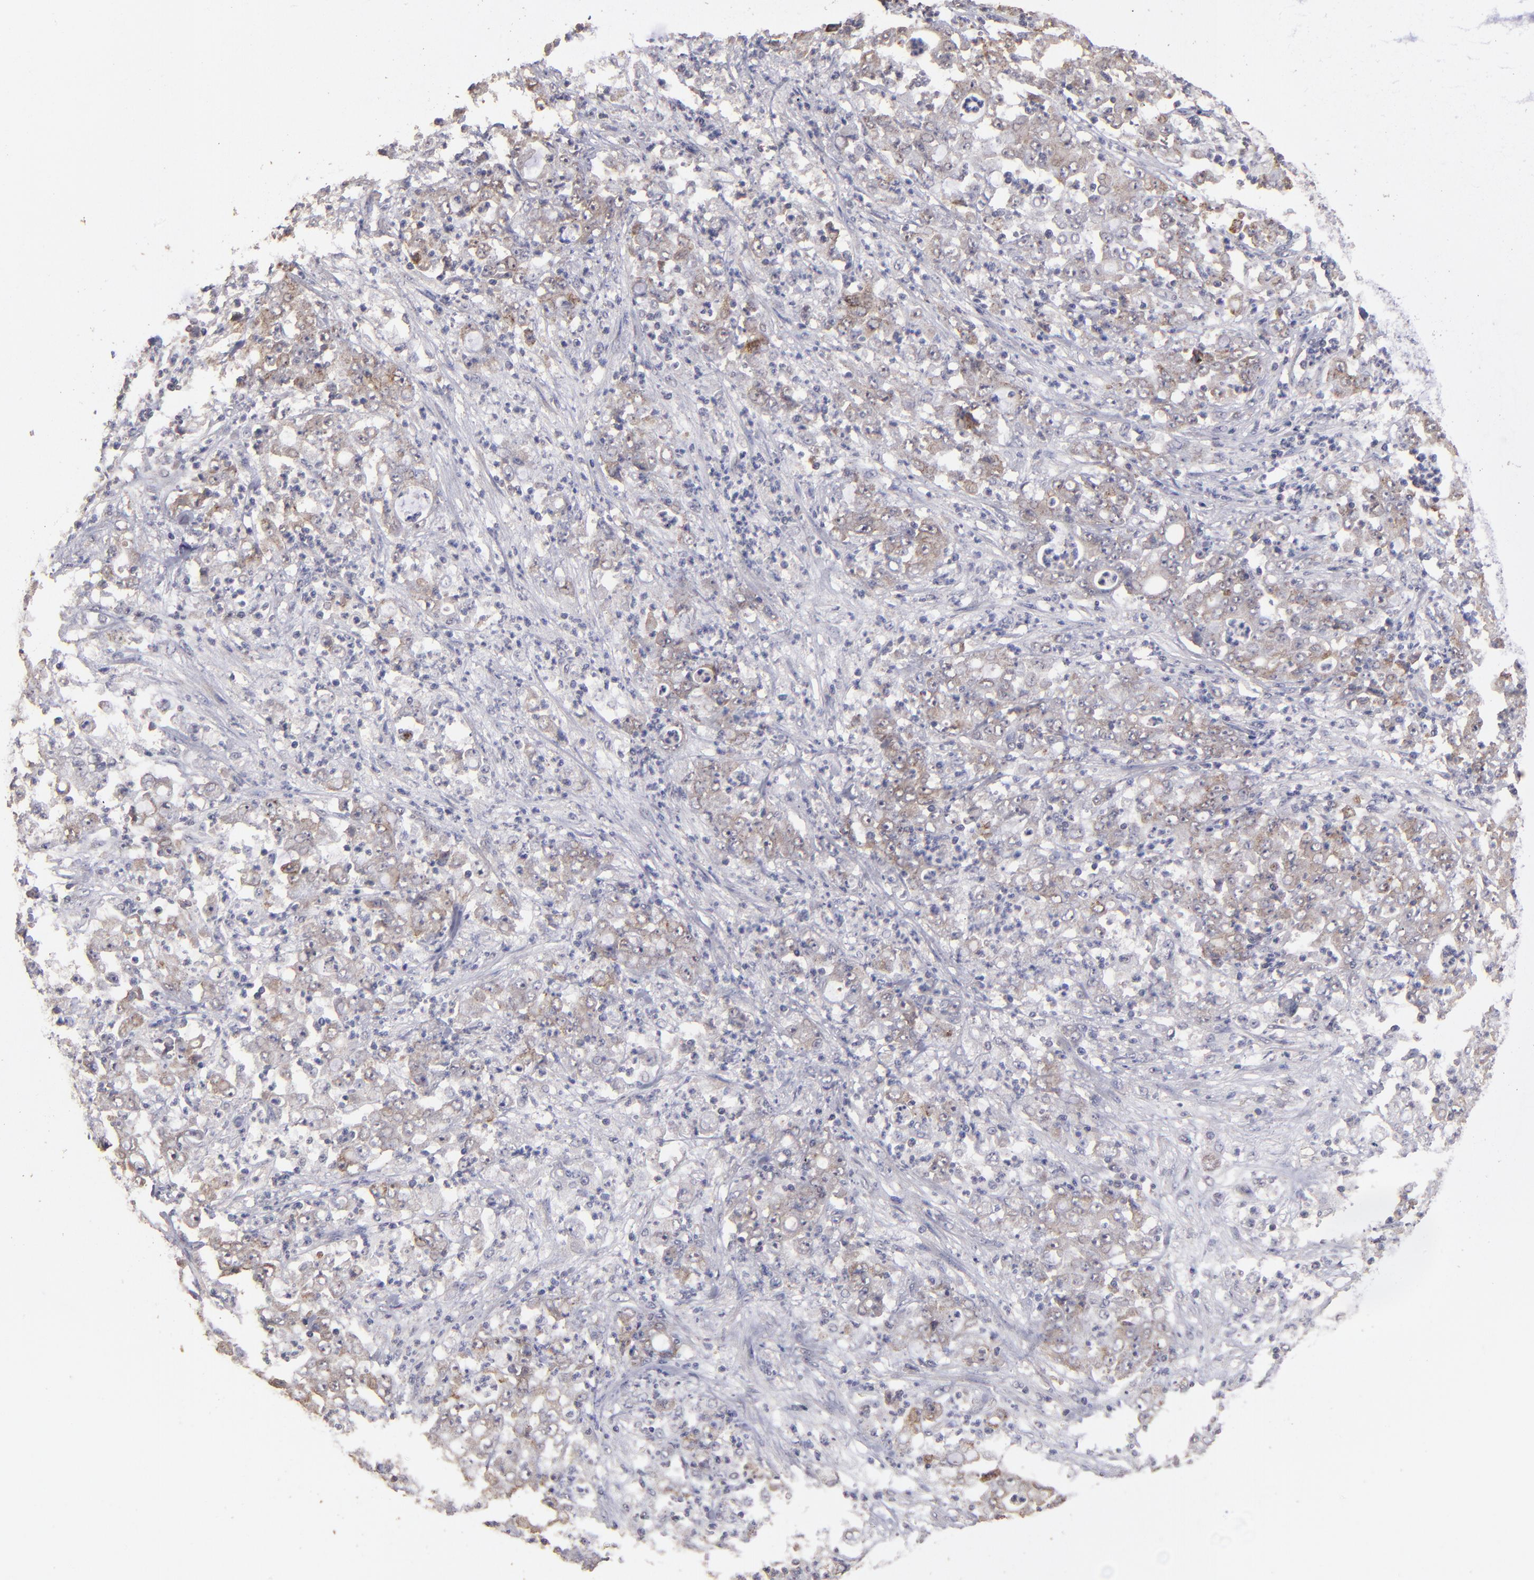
{"staining": {"intensity": "weak", "quantity": "25%-75%", "location": "cytoplasmic/membranous"}, "tissue": "stomach cancer", "cell_type": "Tumor cells", "image_type": "cancer", "snomed": [{"axis": "morphology", "description": "Adenocarcinoma, NOS"}, {"axis": "topography", "description": "Stomach, lower"}], "caption": "The immunohistochemical stain labels weak cytoplasmic/membranous positivity in tumor cells of stomach cancer tissue.", "gene": "FAT1", "patient": {"sex": "female", "age": 71}}